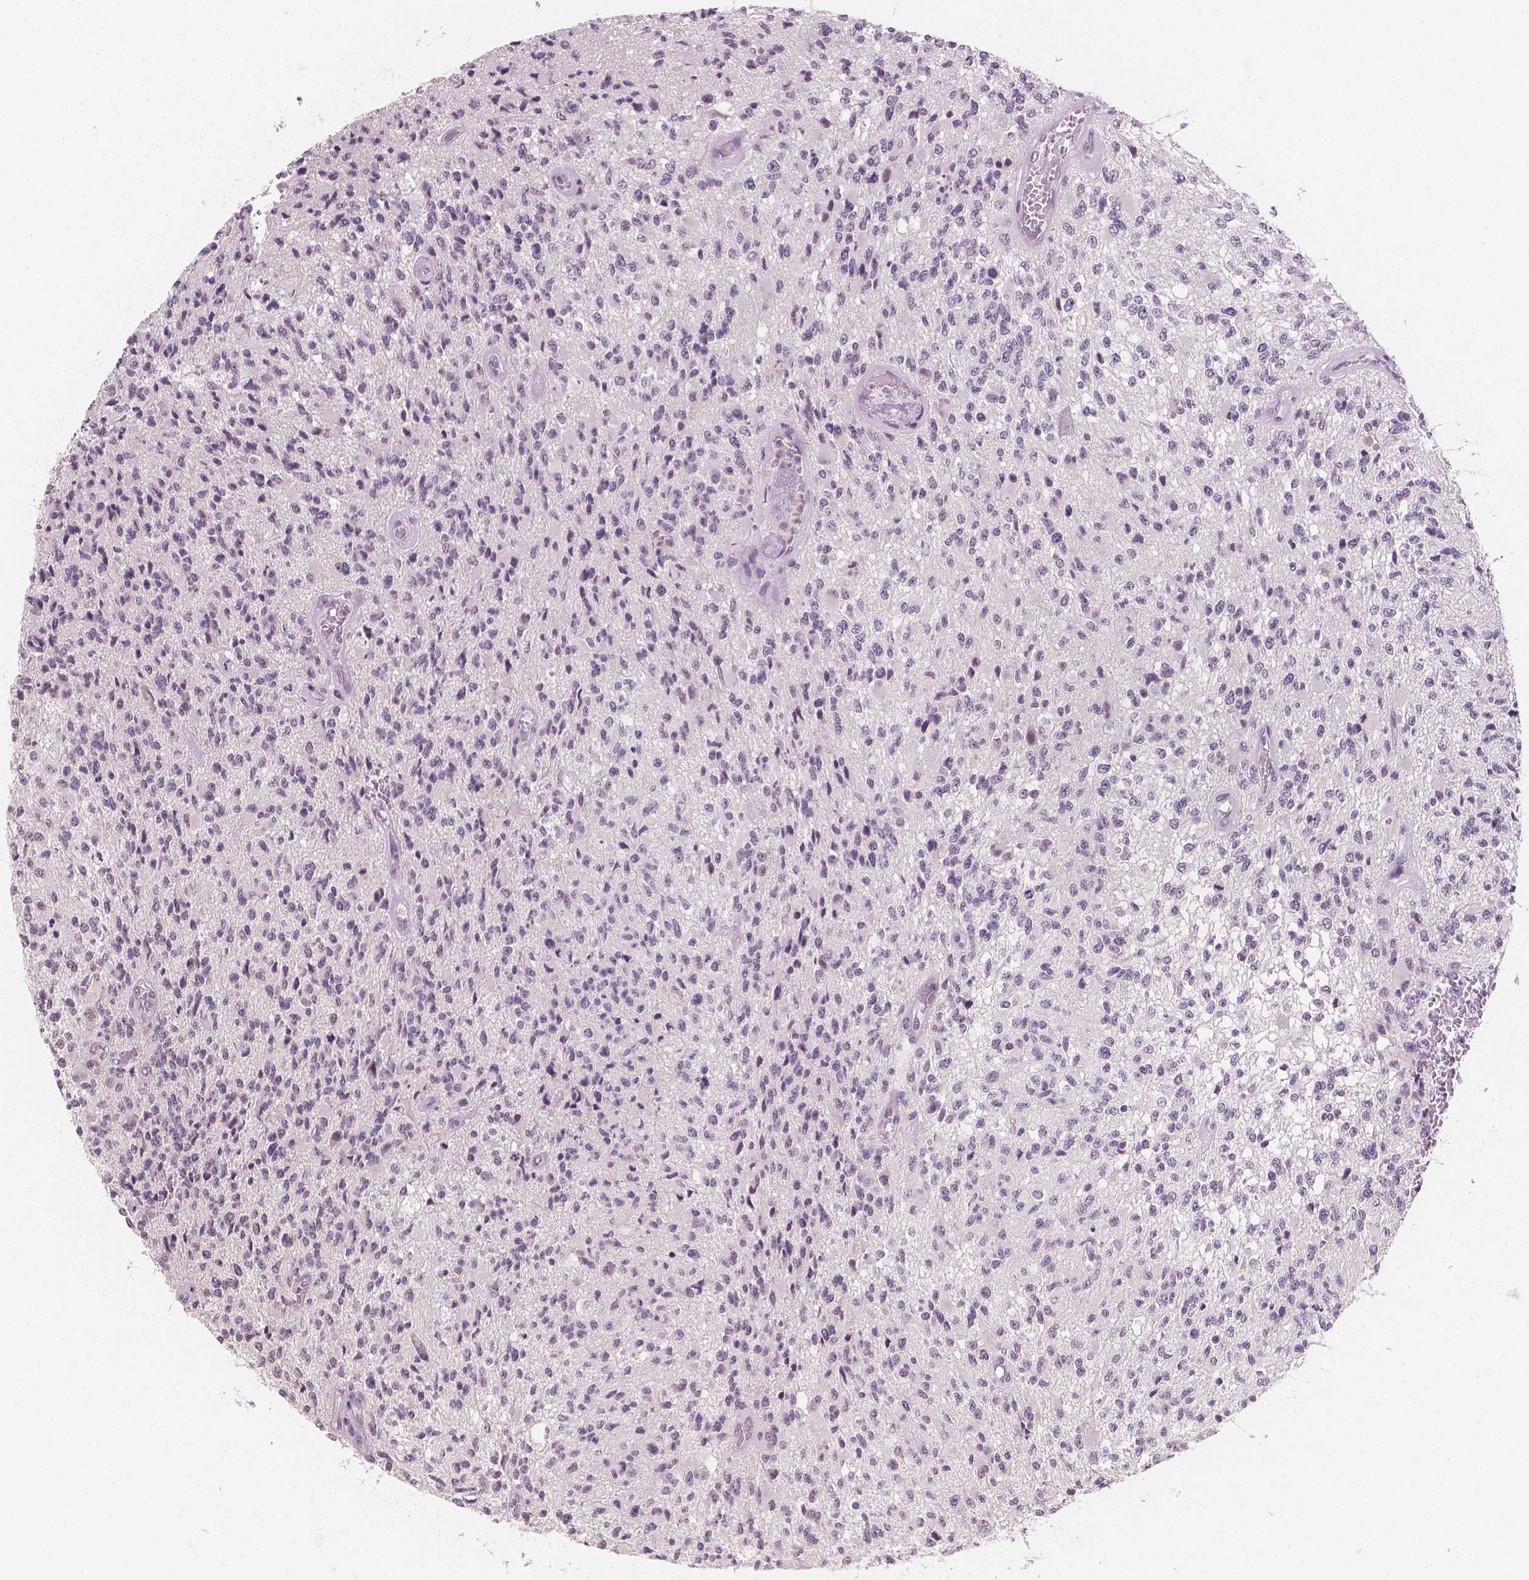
{"staining": {"intensity": "negative", "quantity": "none", "location": "none"}, "tissue": "glioma", "cell_type": "Tumor cells", "image_type": "cancer", "snomed": [{"axis": "morphology", "description": "Glioma, malignant, High grade"}, {"axis": "topography", "description": "Brain"}], "caption": "Tumor cells show no significant expression in glioma.", "gene": "NOLC1", "patient": {"sex": "female", "age": 63}}